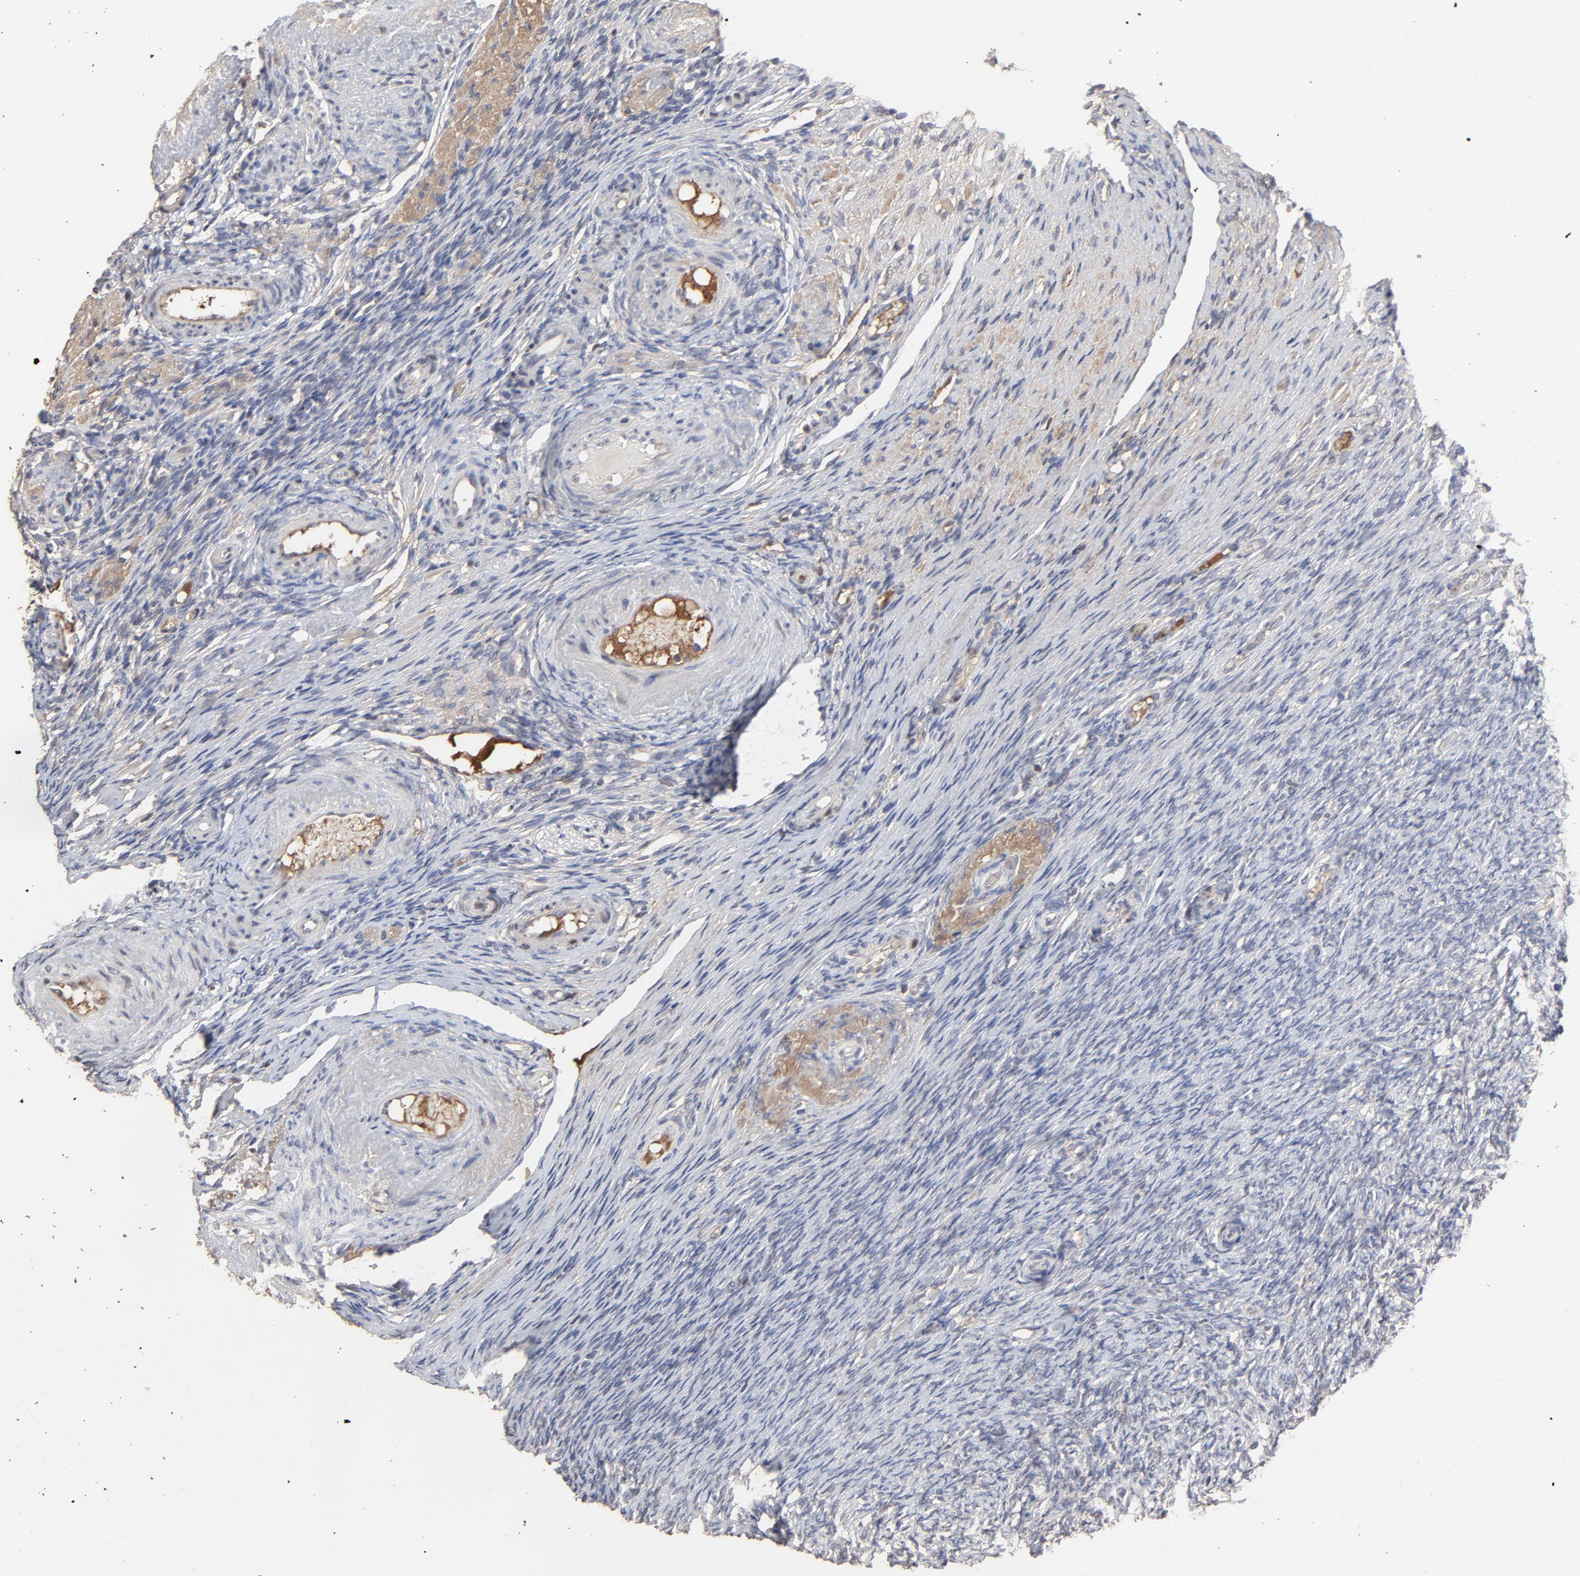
{"staining": {"intensity": "negative", "quantity": "none", "location": "none"}, "tissue": "ovary", "cell_type": "Follicle cells", "image_type": "normal", "snomed": [{"axis": "morphology", "description": "Normal tissue, NOS"}, {"axis": "topography", "description": "Ovary"}], "caption": "Immunohistochemistry image of benign ovary stained for a protein (brown), which reveals no staining in follicle cells.", "gene": "VPREB3", "patient": {"sex": "female", "age": 60}}